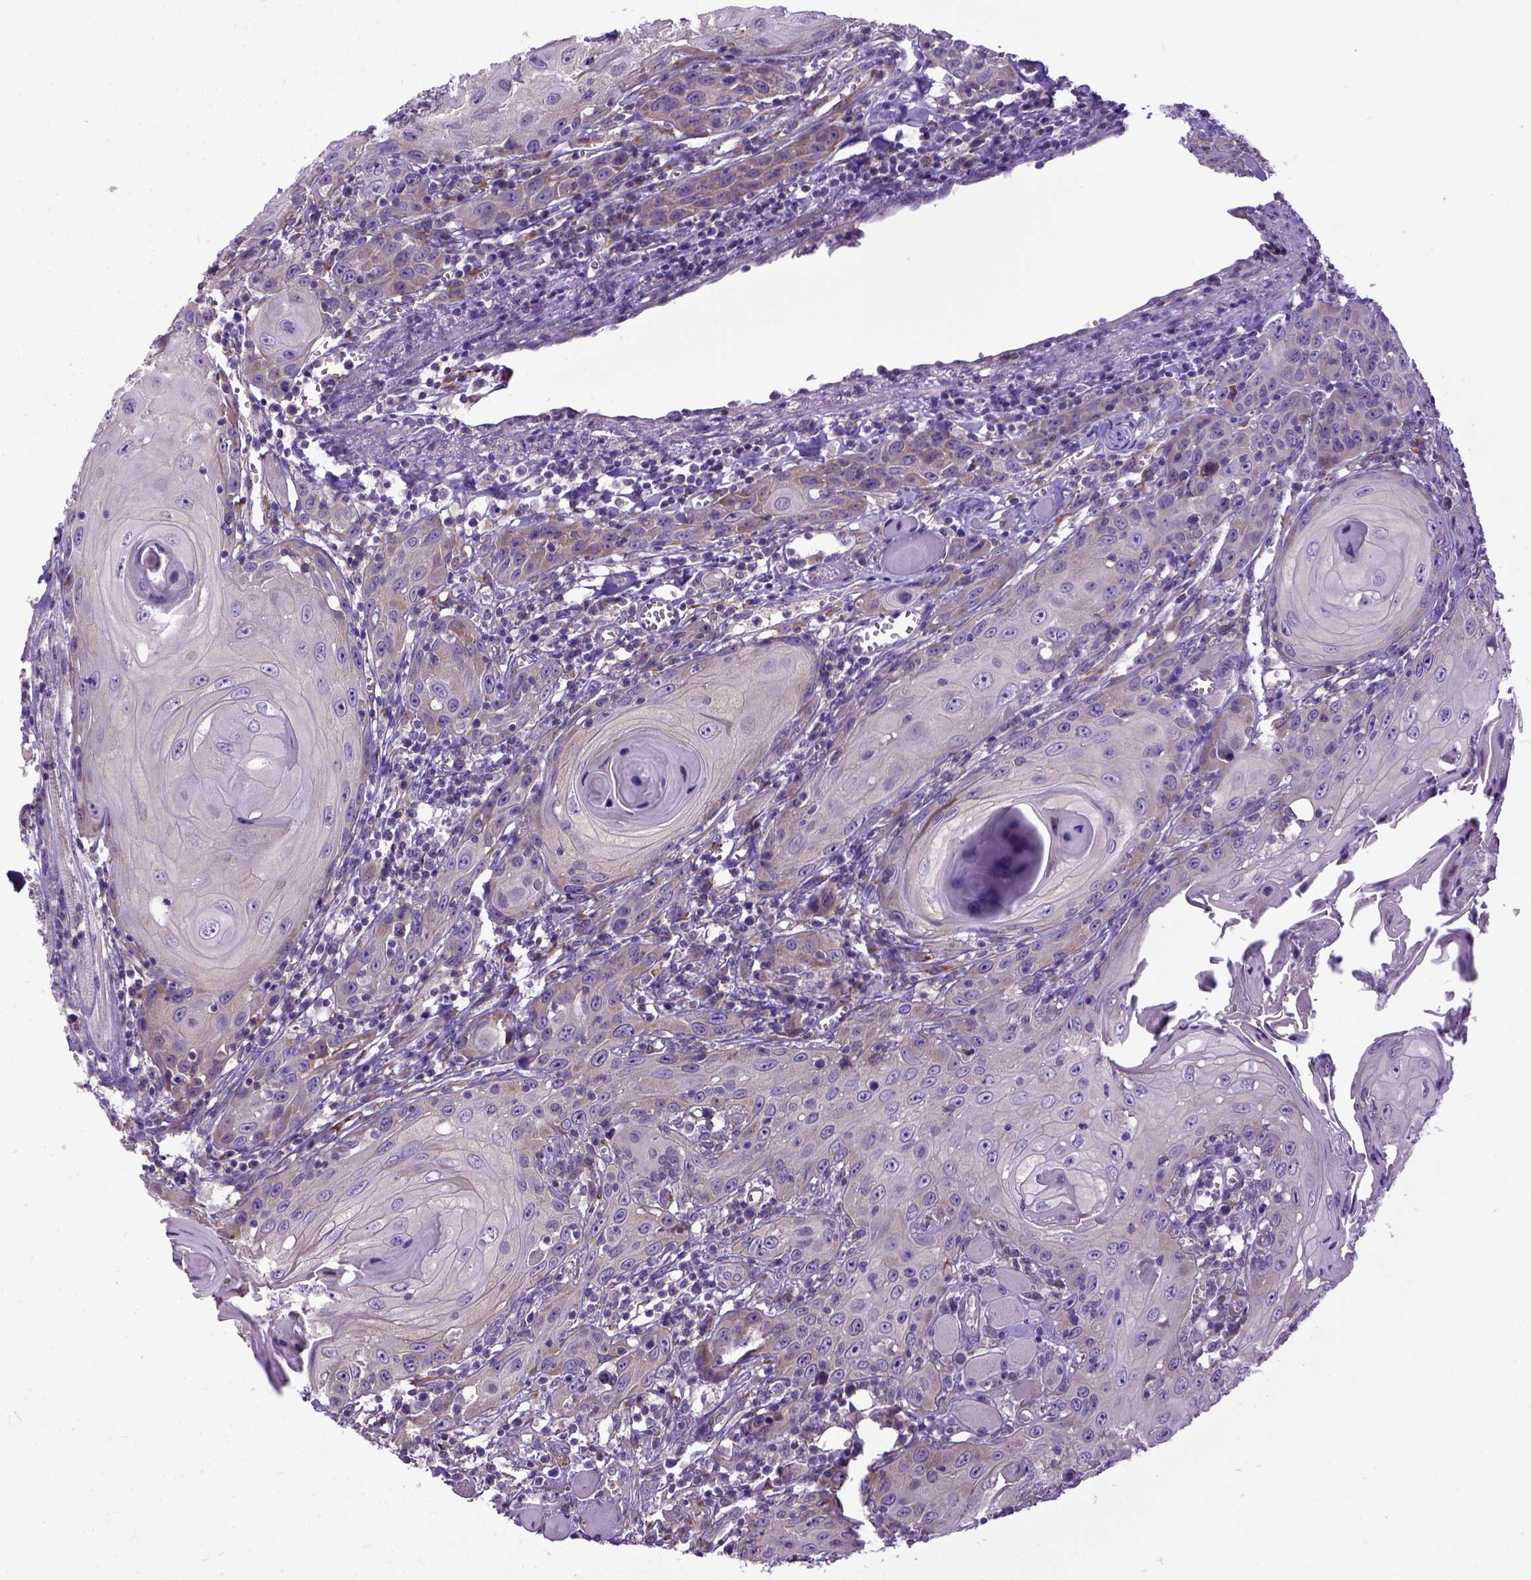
{"staining": {"intensity": "moderate", "quantity": "25%-75%", "location": "cytoplasmic/membranous"}, "tissue": "head and neck cancer", "cell_type": "Tumor cells", "image_type": "cancer", "snomed": [{"axis": "morphology", "description": "Squamous cell carcinoma, NOS"}, {"axis": "topography", "description": "Head-Neck"}], "caption": "A histopathology image showing moderate cytoplasmic/membranous positivity in about 25%-75% of tumor cells in head and neck cancer (squamous cell carcinoma), as visualized by brown immunohistochemical staining.", "gene": "NEK5", "patient": {"sex": "female", "age": 80}}